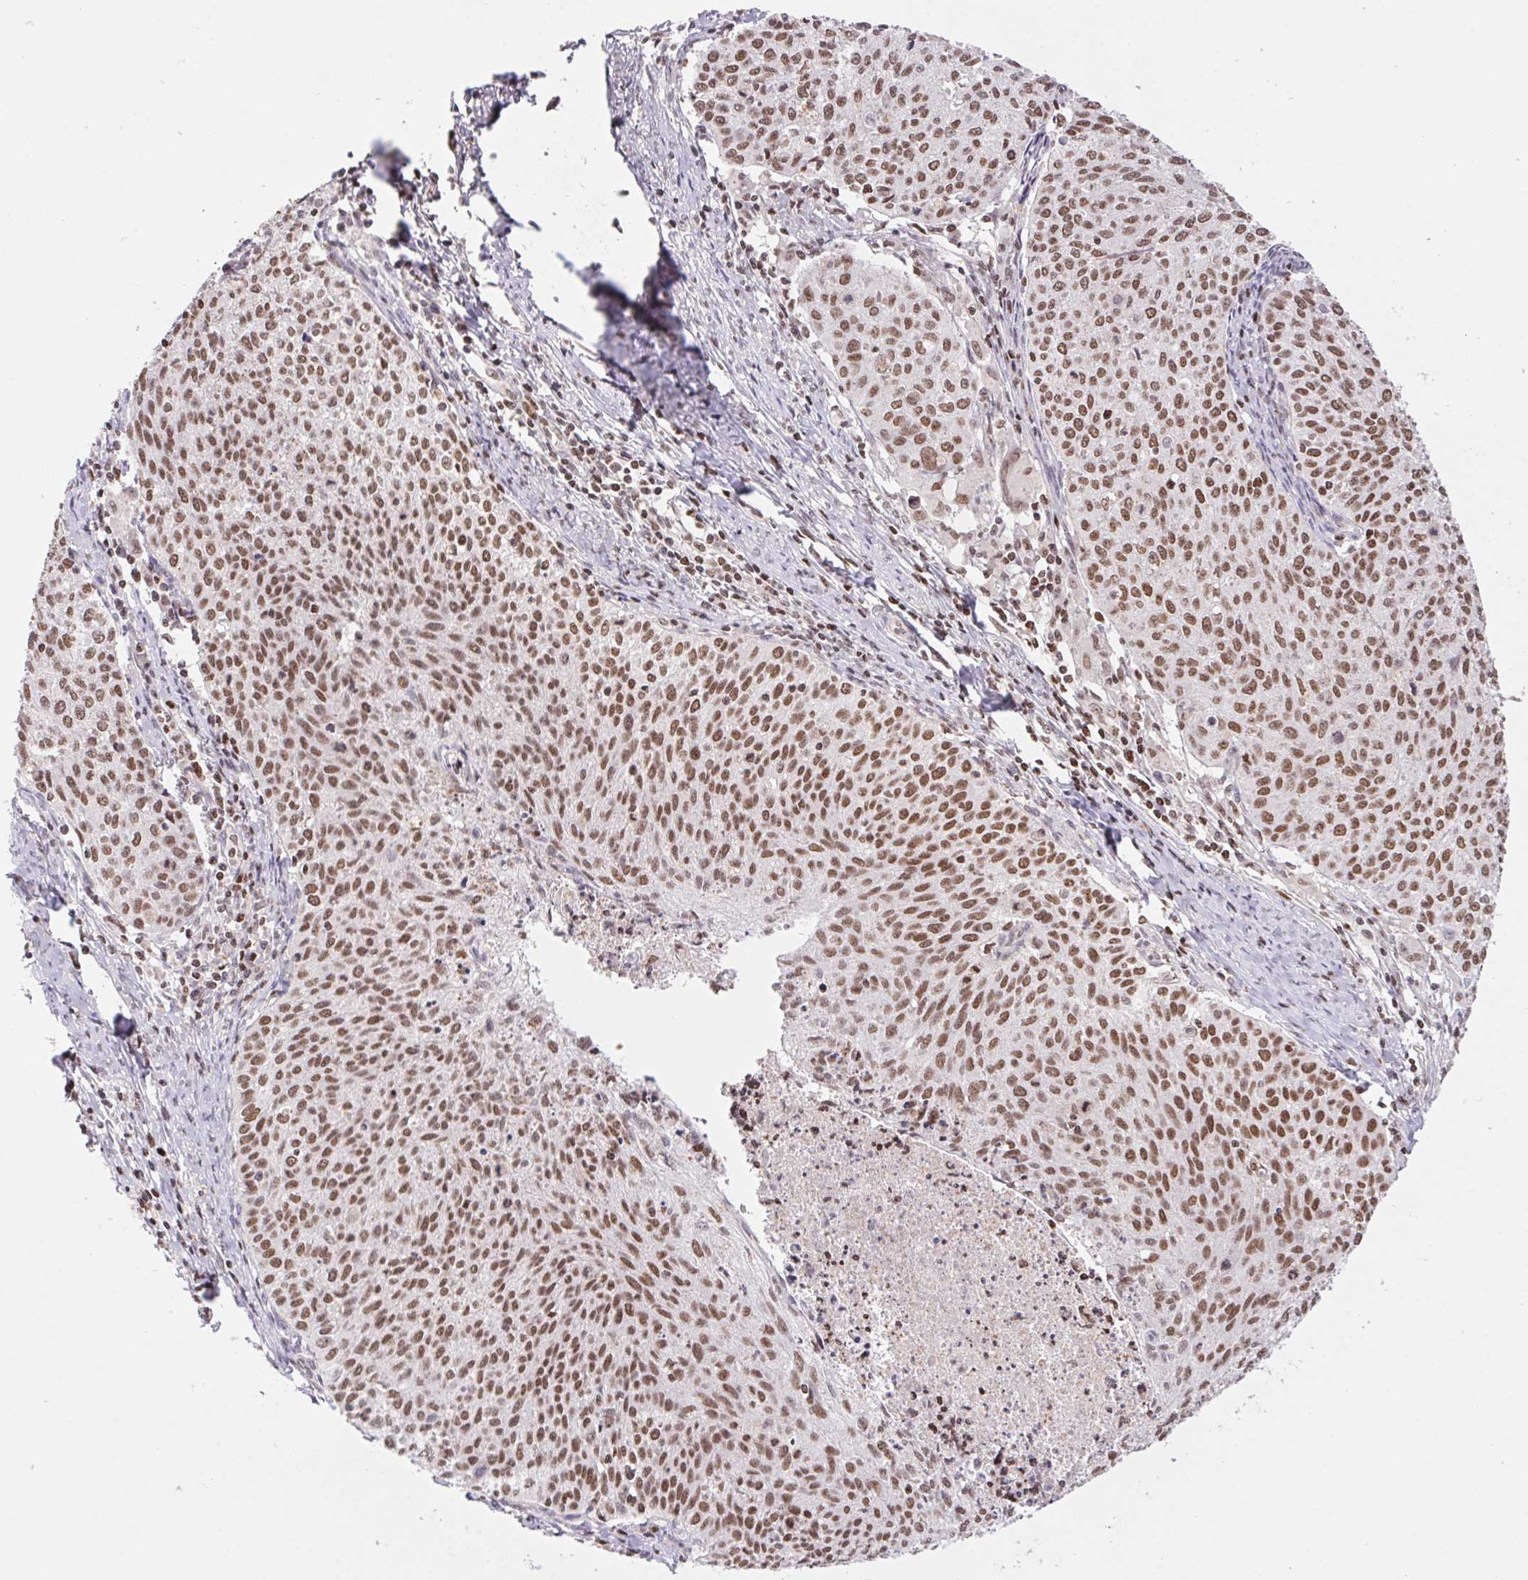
{"staining": {"intensity": "moderate", "quantity": ">75%", "location": "nuclear"}, "tissue": "cervical cancer", "cell_type": "Tumor cells", "image_type": "cancer", "snomed": [{"axis": "morphology", "description": "Squamous cell carcinoma, NOS"}, {"axis": "topography", "description": "Cervix"}], "caption": "Immunohistochemical staining of human cervical cancer (squamous cell carcinoma) displays moderate nuclear protein expression in about >75% of tumor cells.", "gene": "POLD3", "patient": {"sex": "female", "age": 38}}